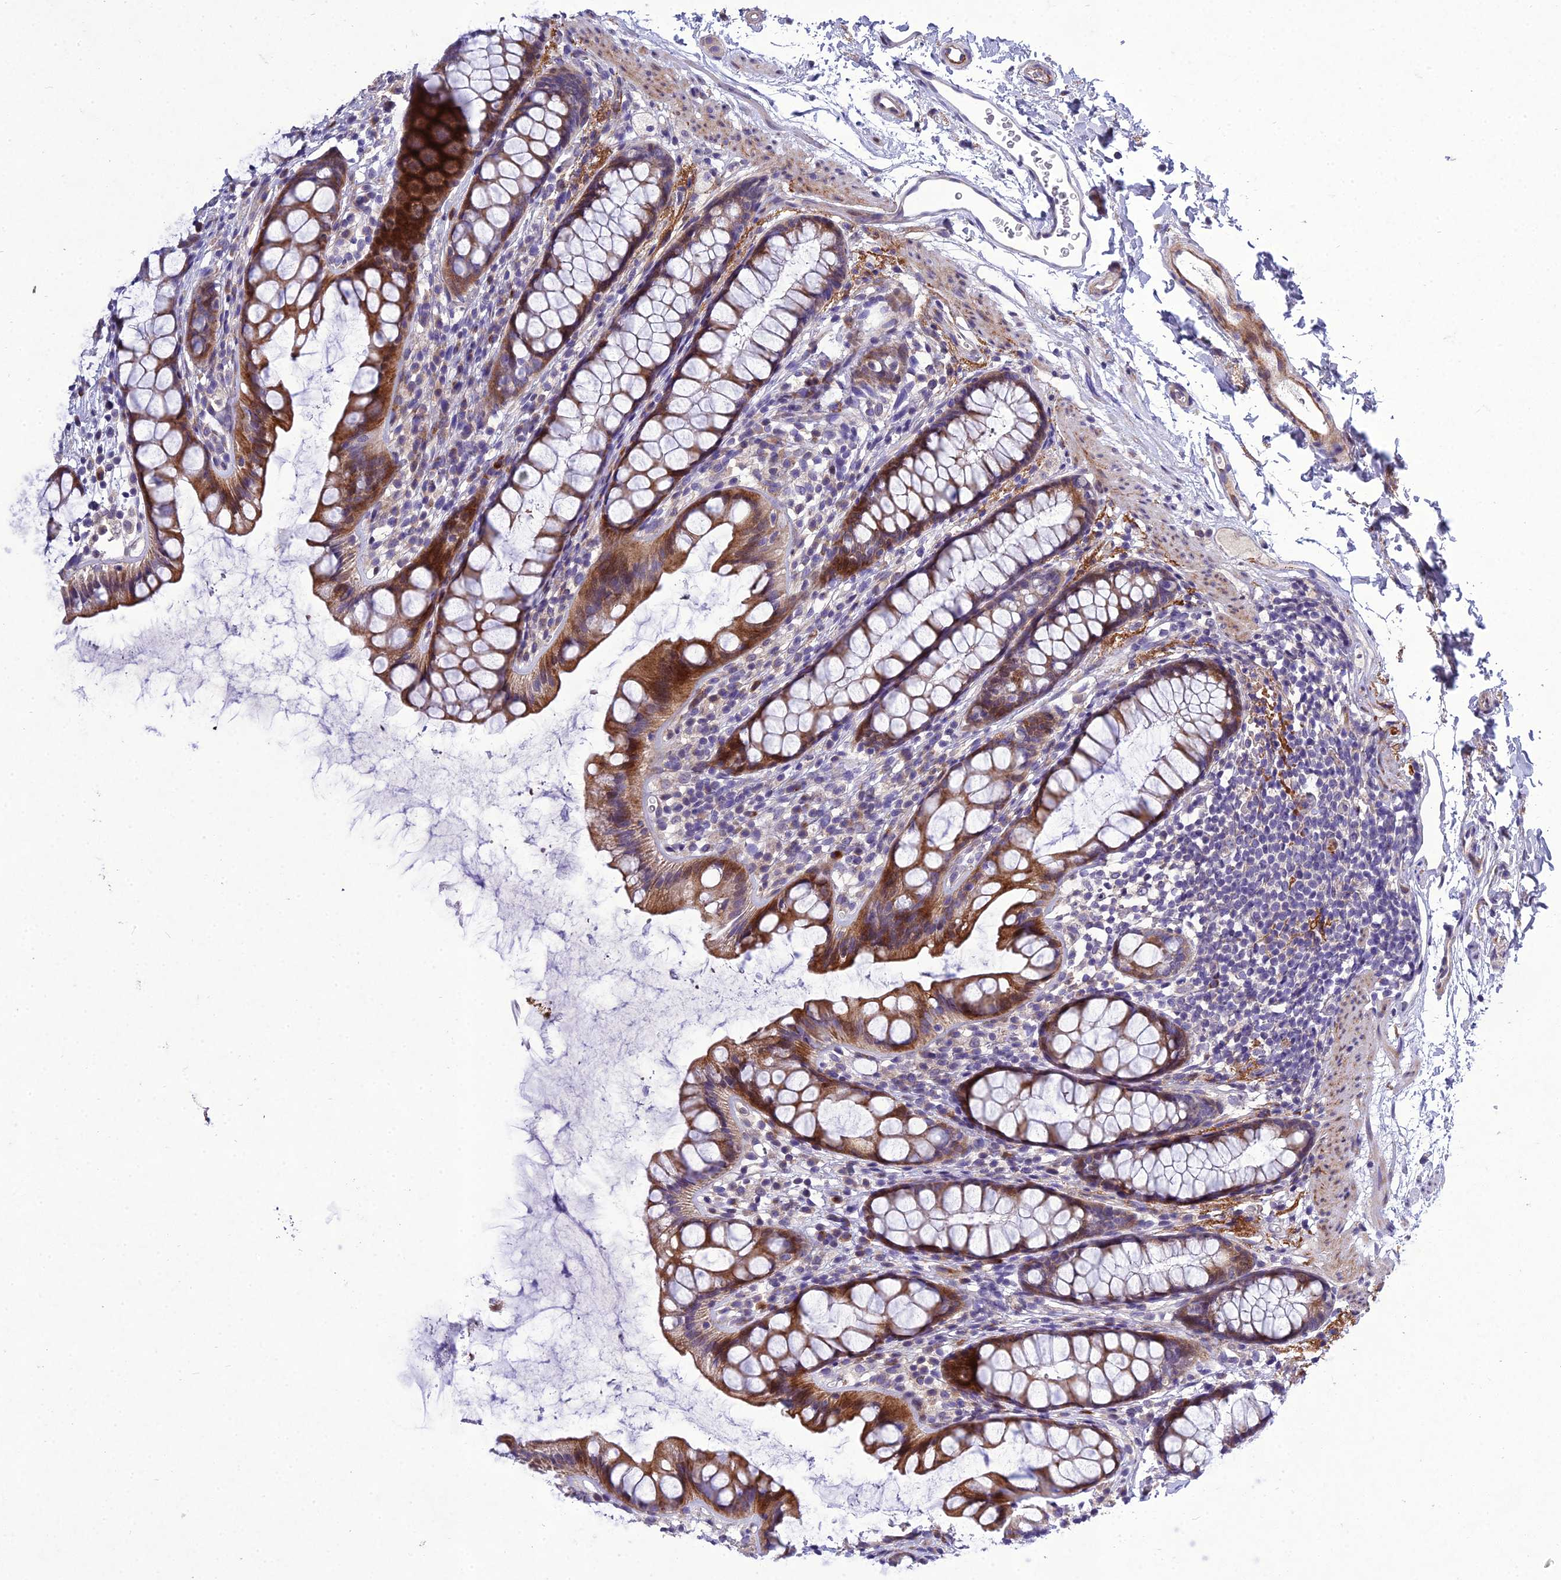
{"staining": {"intensity": "moderate", "quantity": ">75%", "location": "cytoplasmic/membranous"}, "tissue": "rectum", "cell_type": "Glandular cells", "image_type": "normal", "snomed": [{"axis": "morphology", "description": "Normal tissue, NOS"}, {"axis": "topography", "description": "Rectum"}], "caption": "Immunohistochemistry (IHC) (DAB) staining of unremarkable rectum reveals moderate cytoplasmic/membranous protein staining in about >75% of glandular cells.", "gene": "ADIPOR2", "patient": {"sex": "female", "age": 65}}